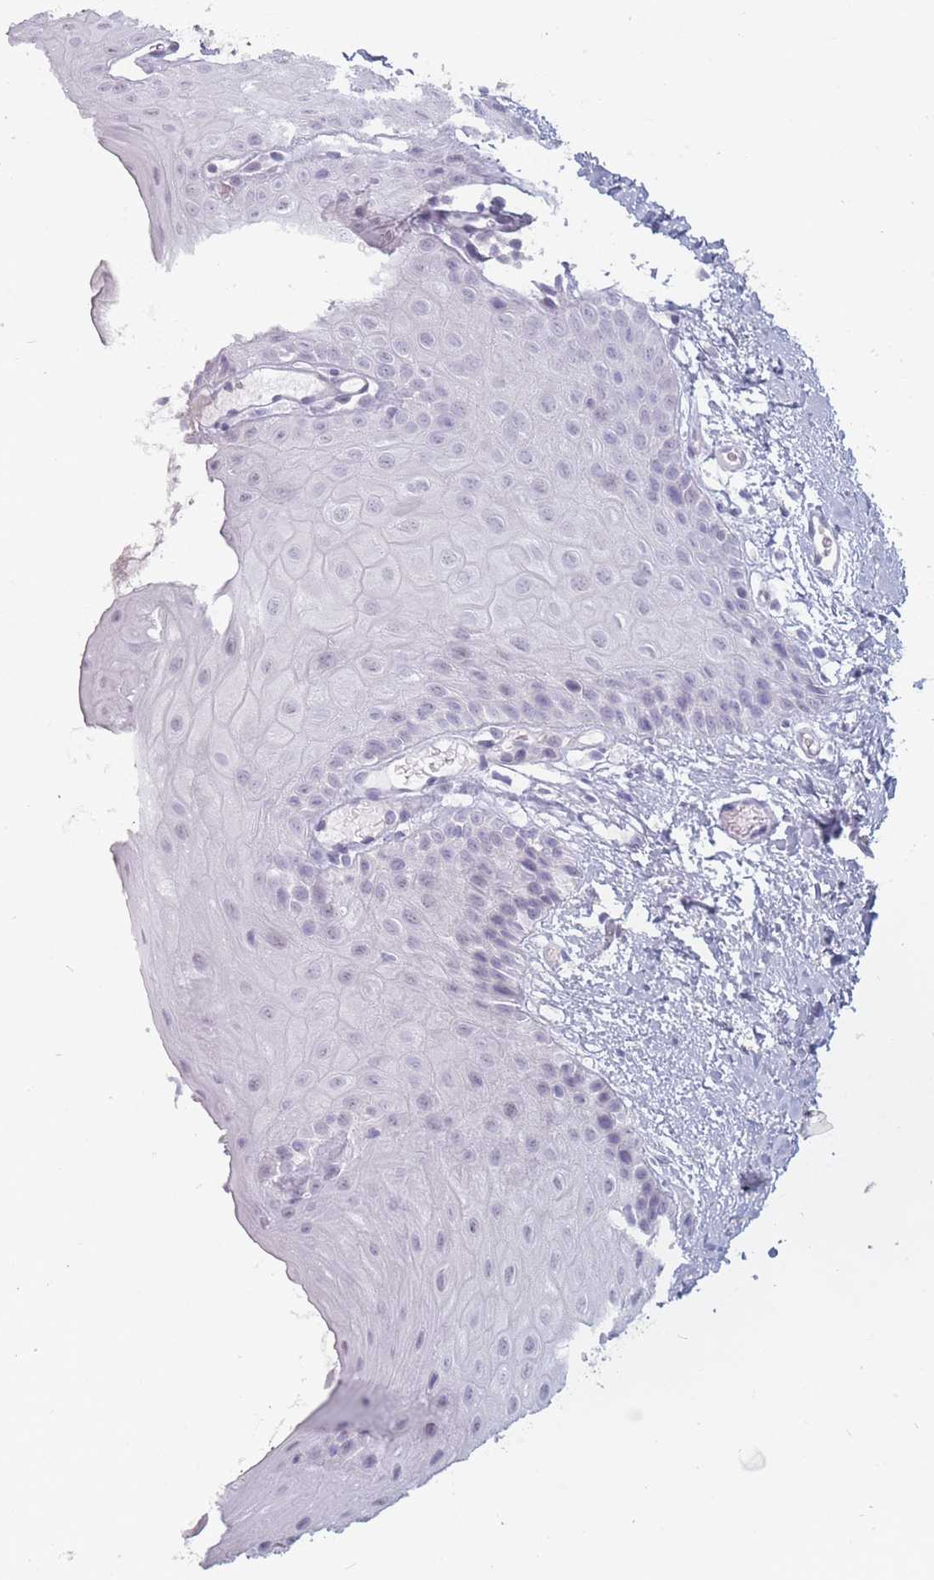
{"staining": {"intensity": "weak", "quantity": "<25%", "location": "nuclear"}, "tissue": "oral mucosa", "cell_type": "Squamous epithelial cells", "image_type": "normal", "snomed": [{"axis": "morphology", "description": "Normal tissue, NOS"}, {"axis": "topography", "description": "Oral tissue"}], "caption": "Immunohistochemistry of unremarkable human oral mucosa displays no staining in squamous epithelial cells. (Brightfield microscopy of DAB (3,3'-diaminobenzidine) immunohistochemistry (IHC) at high magnification).", "gene": "ROS1", "patient": {"sex": "female", "age": 67}}